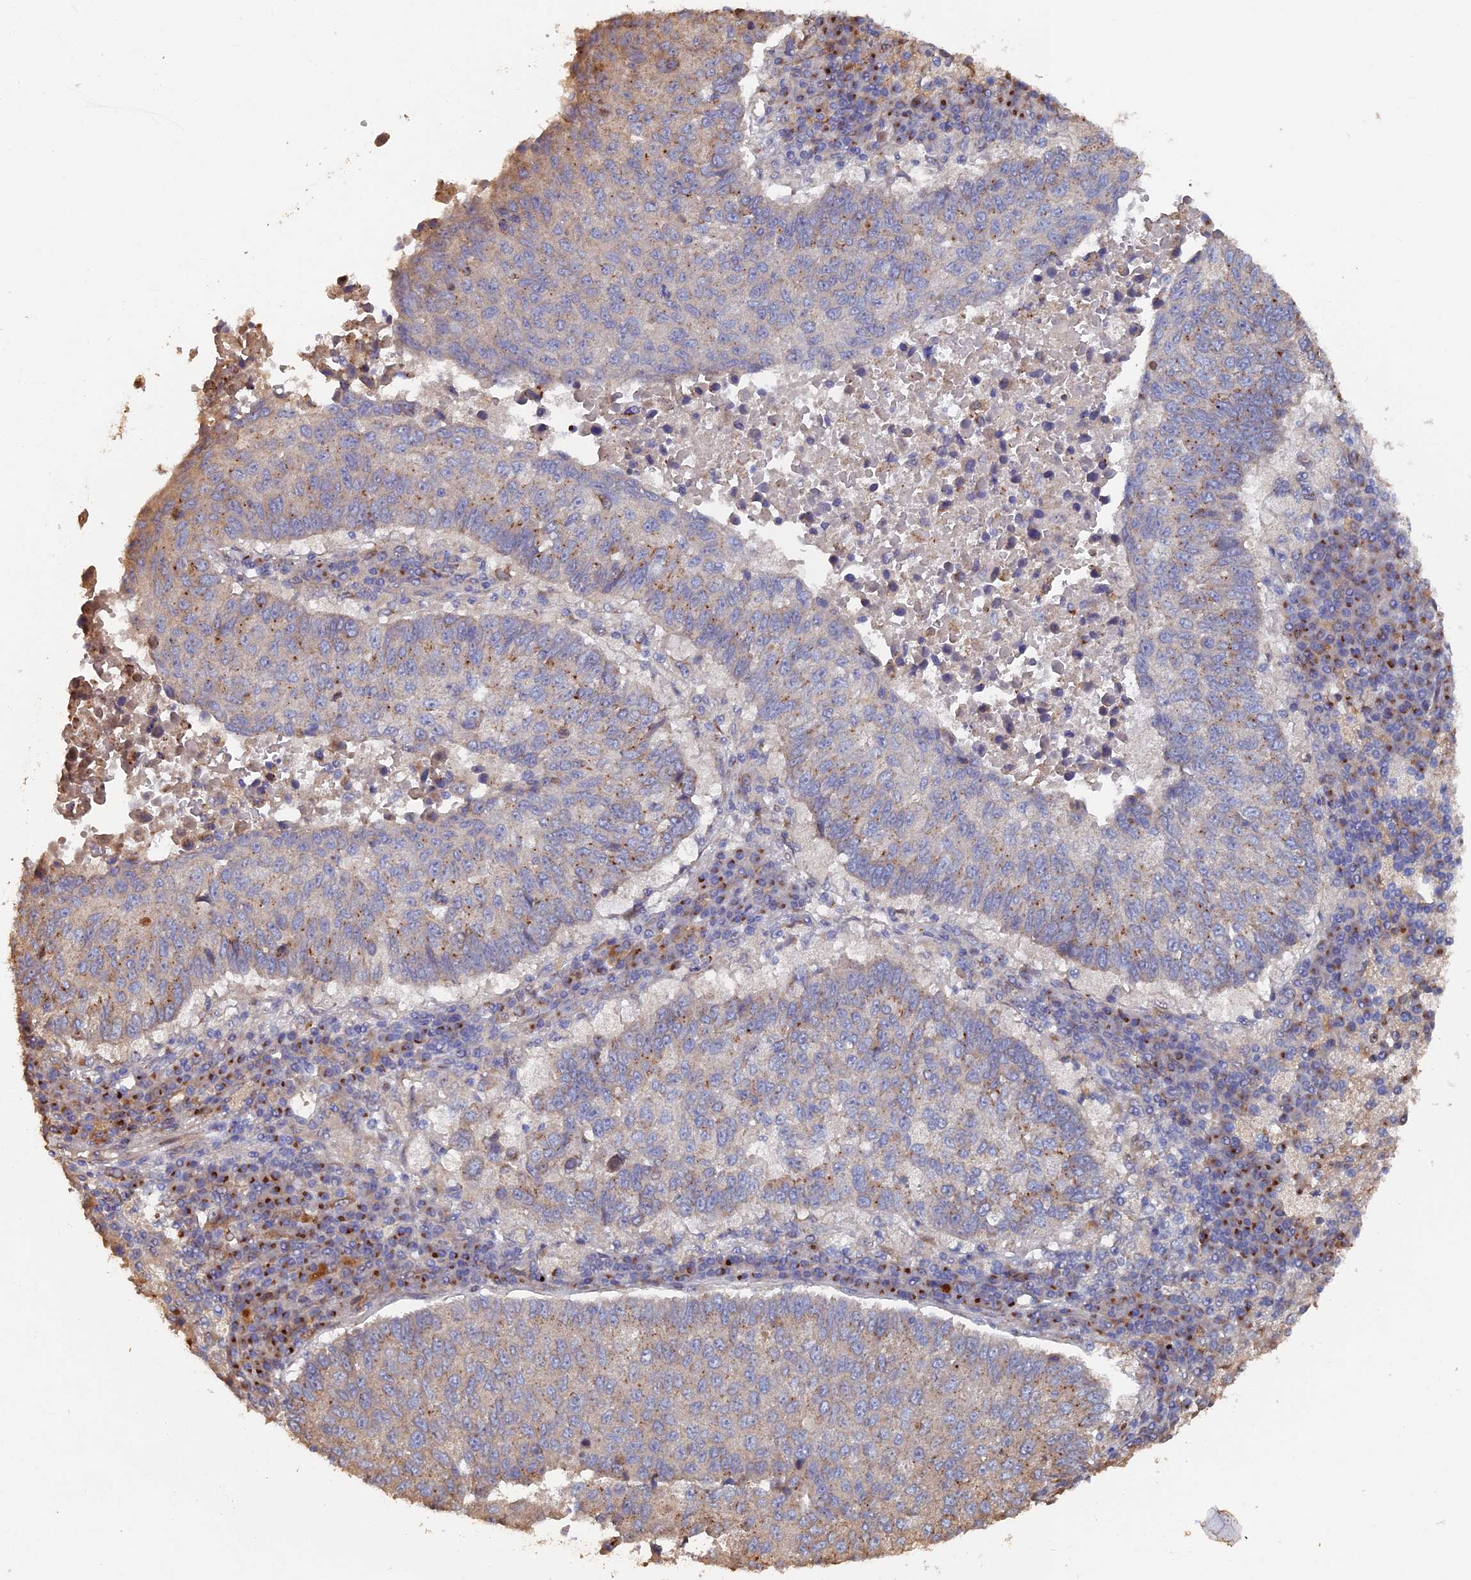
{"staining": {"intensity": "weak", "quantity": "25%-75%", "location": "cytoplasmic/membranous"}, "tissue": "lung cancer", "cell_type": "Tumor cells", "image_type": "cancer", "snomed": [{"axis": "morphology", "description": "Squamous cell carcinoma, NOS"}, {"axis": "topography", "description": "Lung"}], "caption": "Approximately 25%-75% of tumor cells in human lung cancer (squamous cell carcinoma) display weak cytoplasmic/membranous protein expression as visualized by brown immunohistochemical staining.", "gene": "VPS37C", "patient": {"sex": "male", "age": 73}}